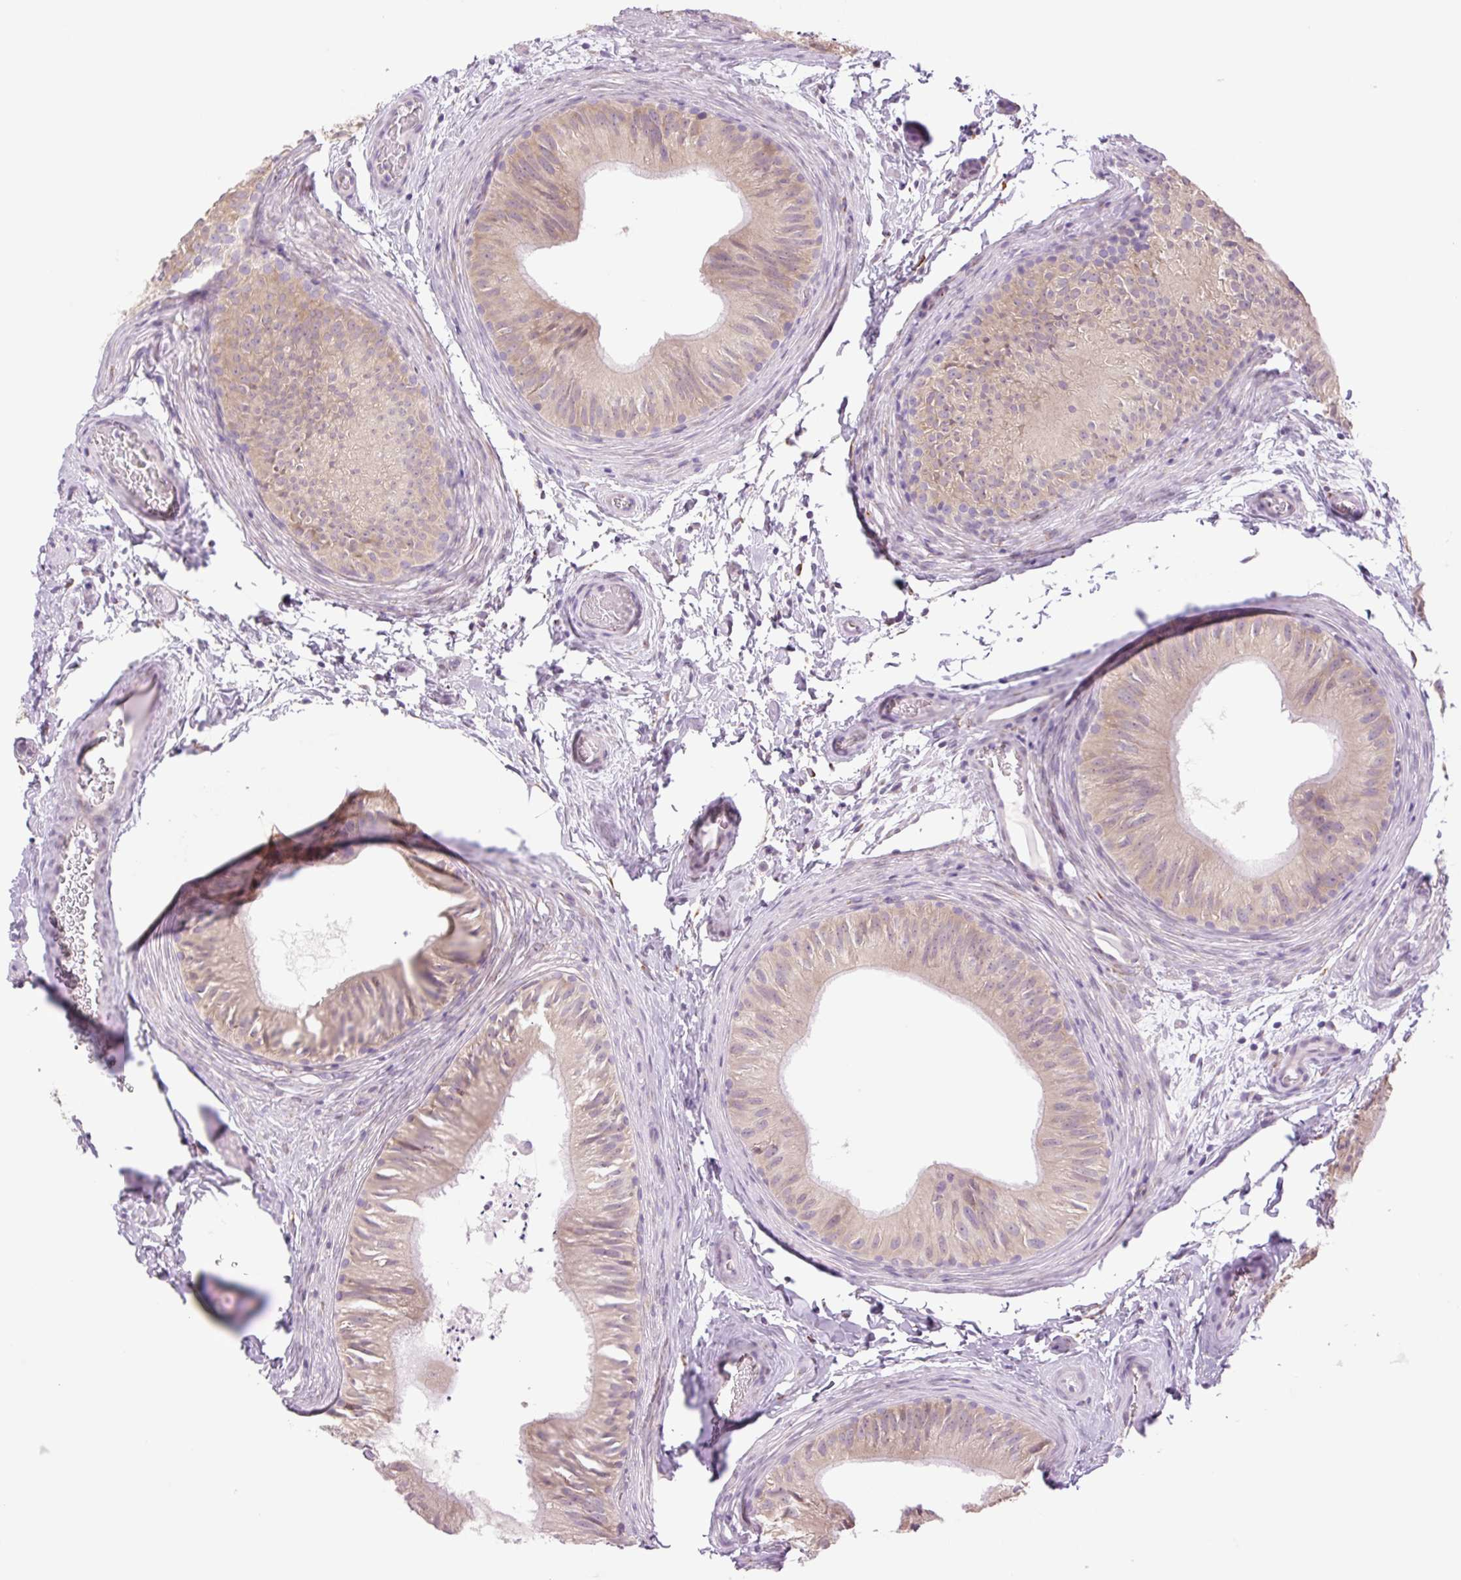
{"staining": {"intensity": "weak", "quantity": ">75%", "location": "cytoplasmic/membranous"}, "tissue": "epididymis", "cell_type": "Glandular cells", "image_type": "normal", "snomed": [{"axis": "morphology", "description": "Normal tissue, NOS"}, {"axis": "topography", "description": "Epididymis"}], "caption": "Epididymis stained with IHC shows weak cytoplasmic/membranous staining in about >75% of glandular cells. (Stains: DAB in brown, nuclei in blue, Microscopy: brightfield microscopy at high magnification).", "gene": "COL5A1", "patient": {"sex": "male", "age": 24}}